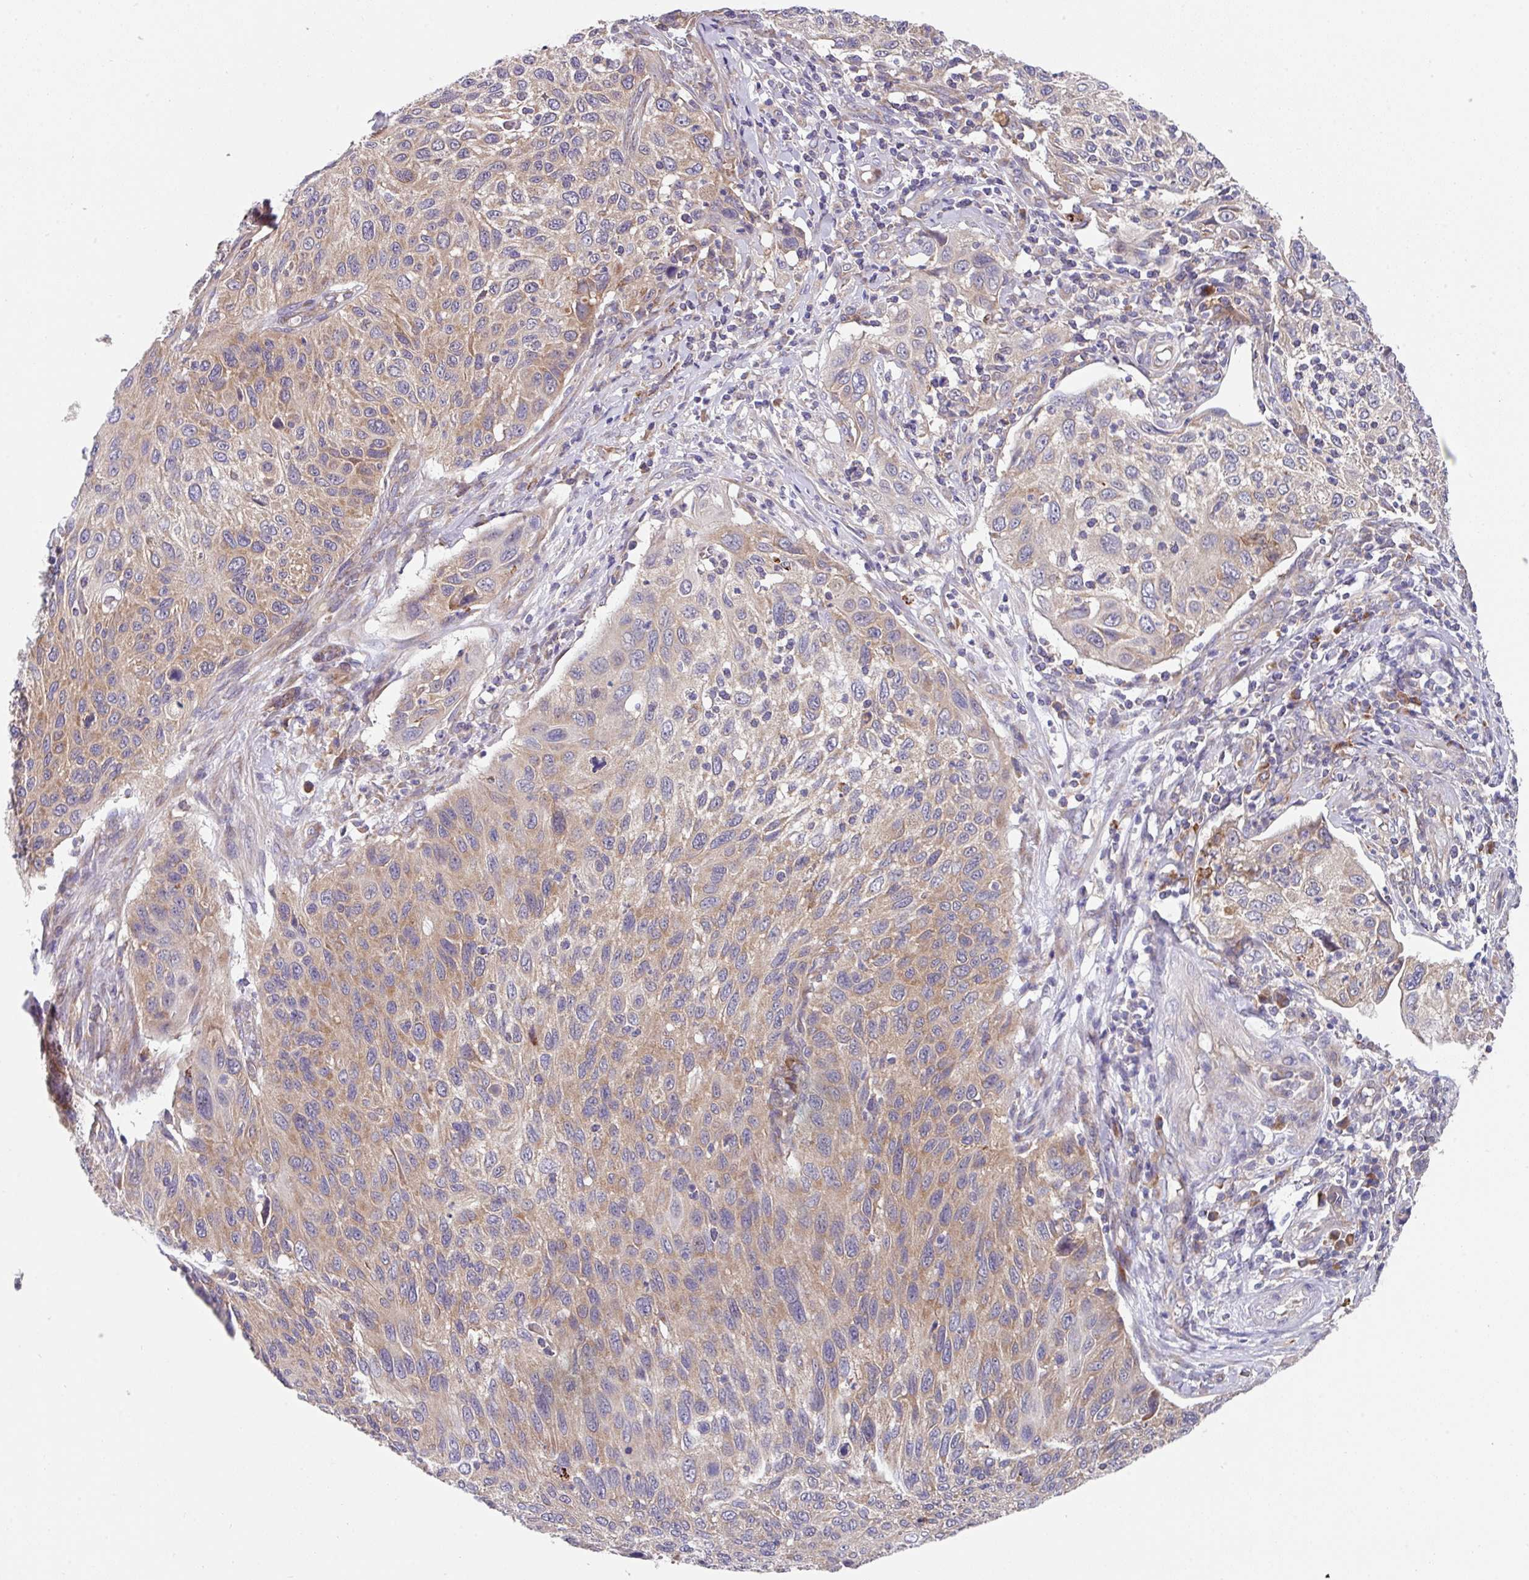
{"staining": {"intensity": "moderate", "quantity": "25%-75%", "location": "cytoplasmic/membranous"}, "tissue": "cervical cancer", "cell_type": "Tumor cells", "image_type": "cancer", "snomed": [{"axis": "morphology", "description": "Squamous cell carcinoma, NOS"}, {"axis": "topography", "description": "Cervix"}], "caption": "Immunohistochemistry of squamous cell carcinoma (cervical) displays medium levels of moderate cytoplasmic/membranous staining in about 25%-75% of tumor cells.", "gene": "EIF4B", "patient": {"sex": "female", "age": 70}}